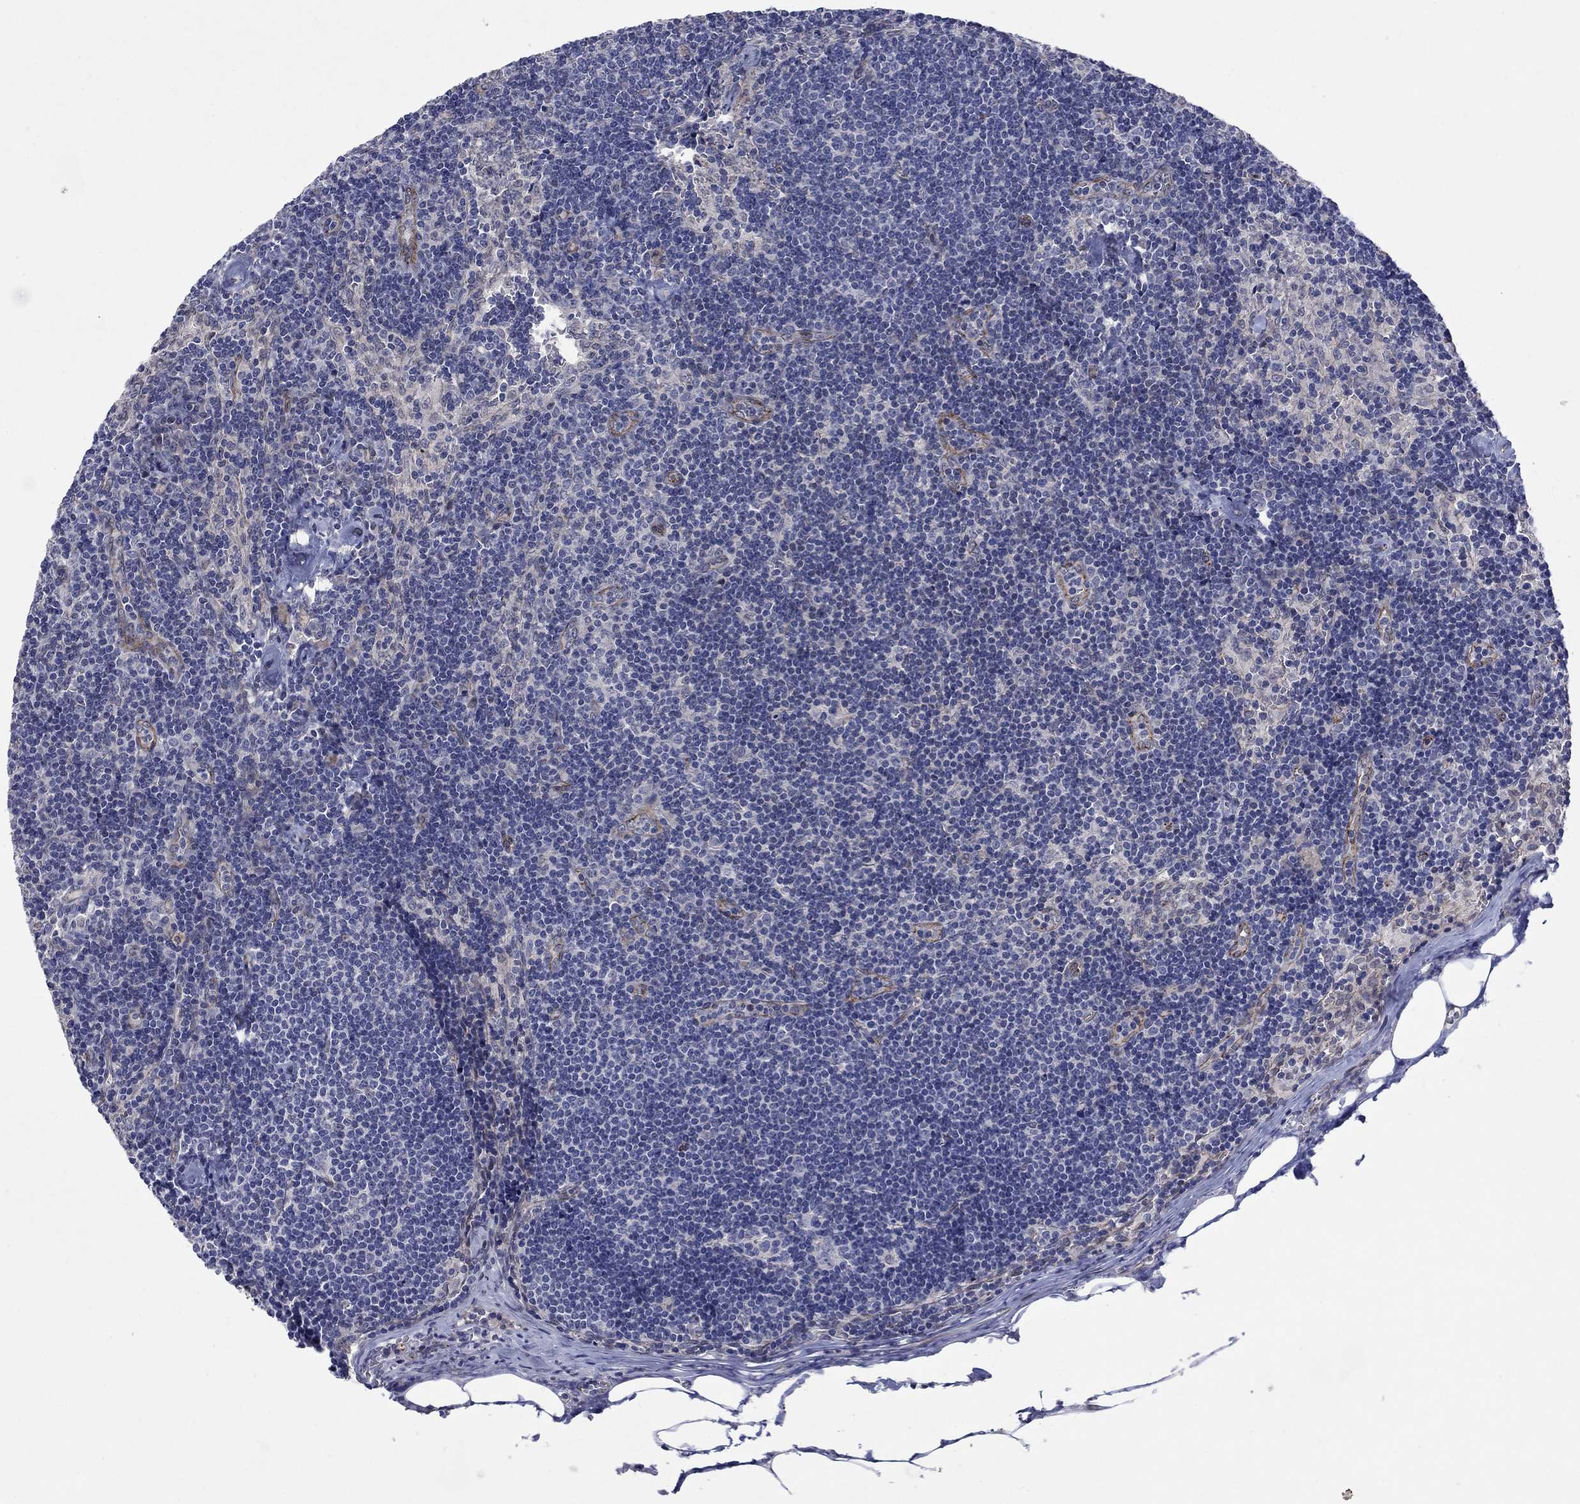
{"staining": {"intensity": "negative", "quantity": "none", "location": "none"}, "tissue": "lymph node", "cell_type": "Germinal center cells", "image_type": "normal", "snomed": [{"axis": "morphology", "description": "Normal tissue, NOS"}, {"axis": "topography", "description": "Lymph node"}], "caption": "A high-resolution image shows immunohistochemistry (IHC) staining of benign lymph node, which shows no significant expression in germinal center cells.", "gene": "EMC9", "patient": {"sex": "female", "age": 51}}